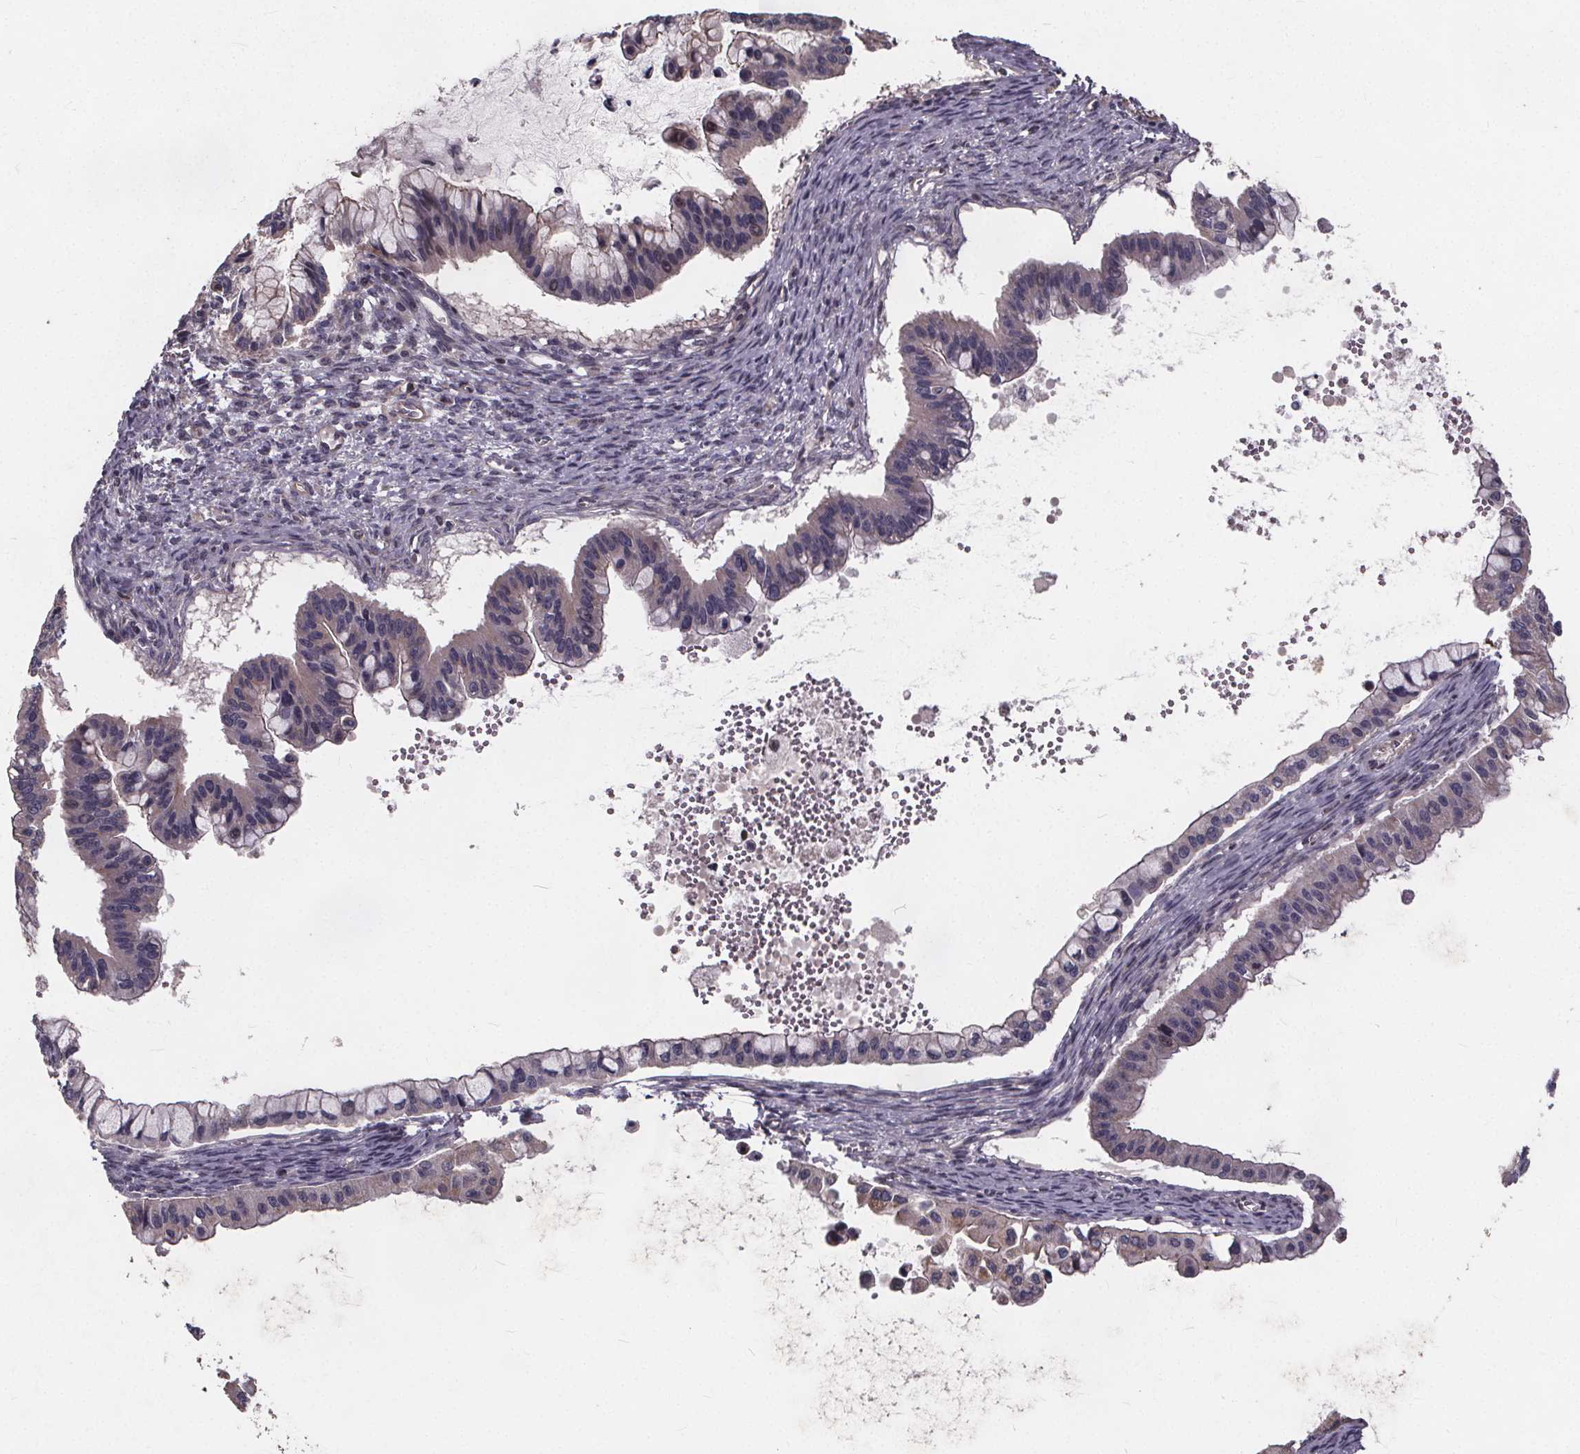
{"staining": {"intensity": "weak", "quantity": "25%-75%", "location": "cytoplasmic/membranous"}, "tissue": "ovarian cancer", "cell_type": "Tumor cells", "image_type": "cancer", "snomed": [{"axis": "morphology", "description": "Cystadenocarcinoma, mucinous, NOS"}, {"axis": "topography", "description": "Ovary"}], "caption": "Ovarian mucinous cystadenocarcinoma tissue shows weak cytoplasmic/membranous staining in approximately 25%-75% of tumor cells, visualized by immunohistochemistry.", "gene": "YME1L1", "patient": {"sex": "female", "age": 72}}